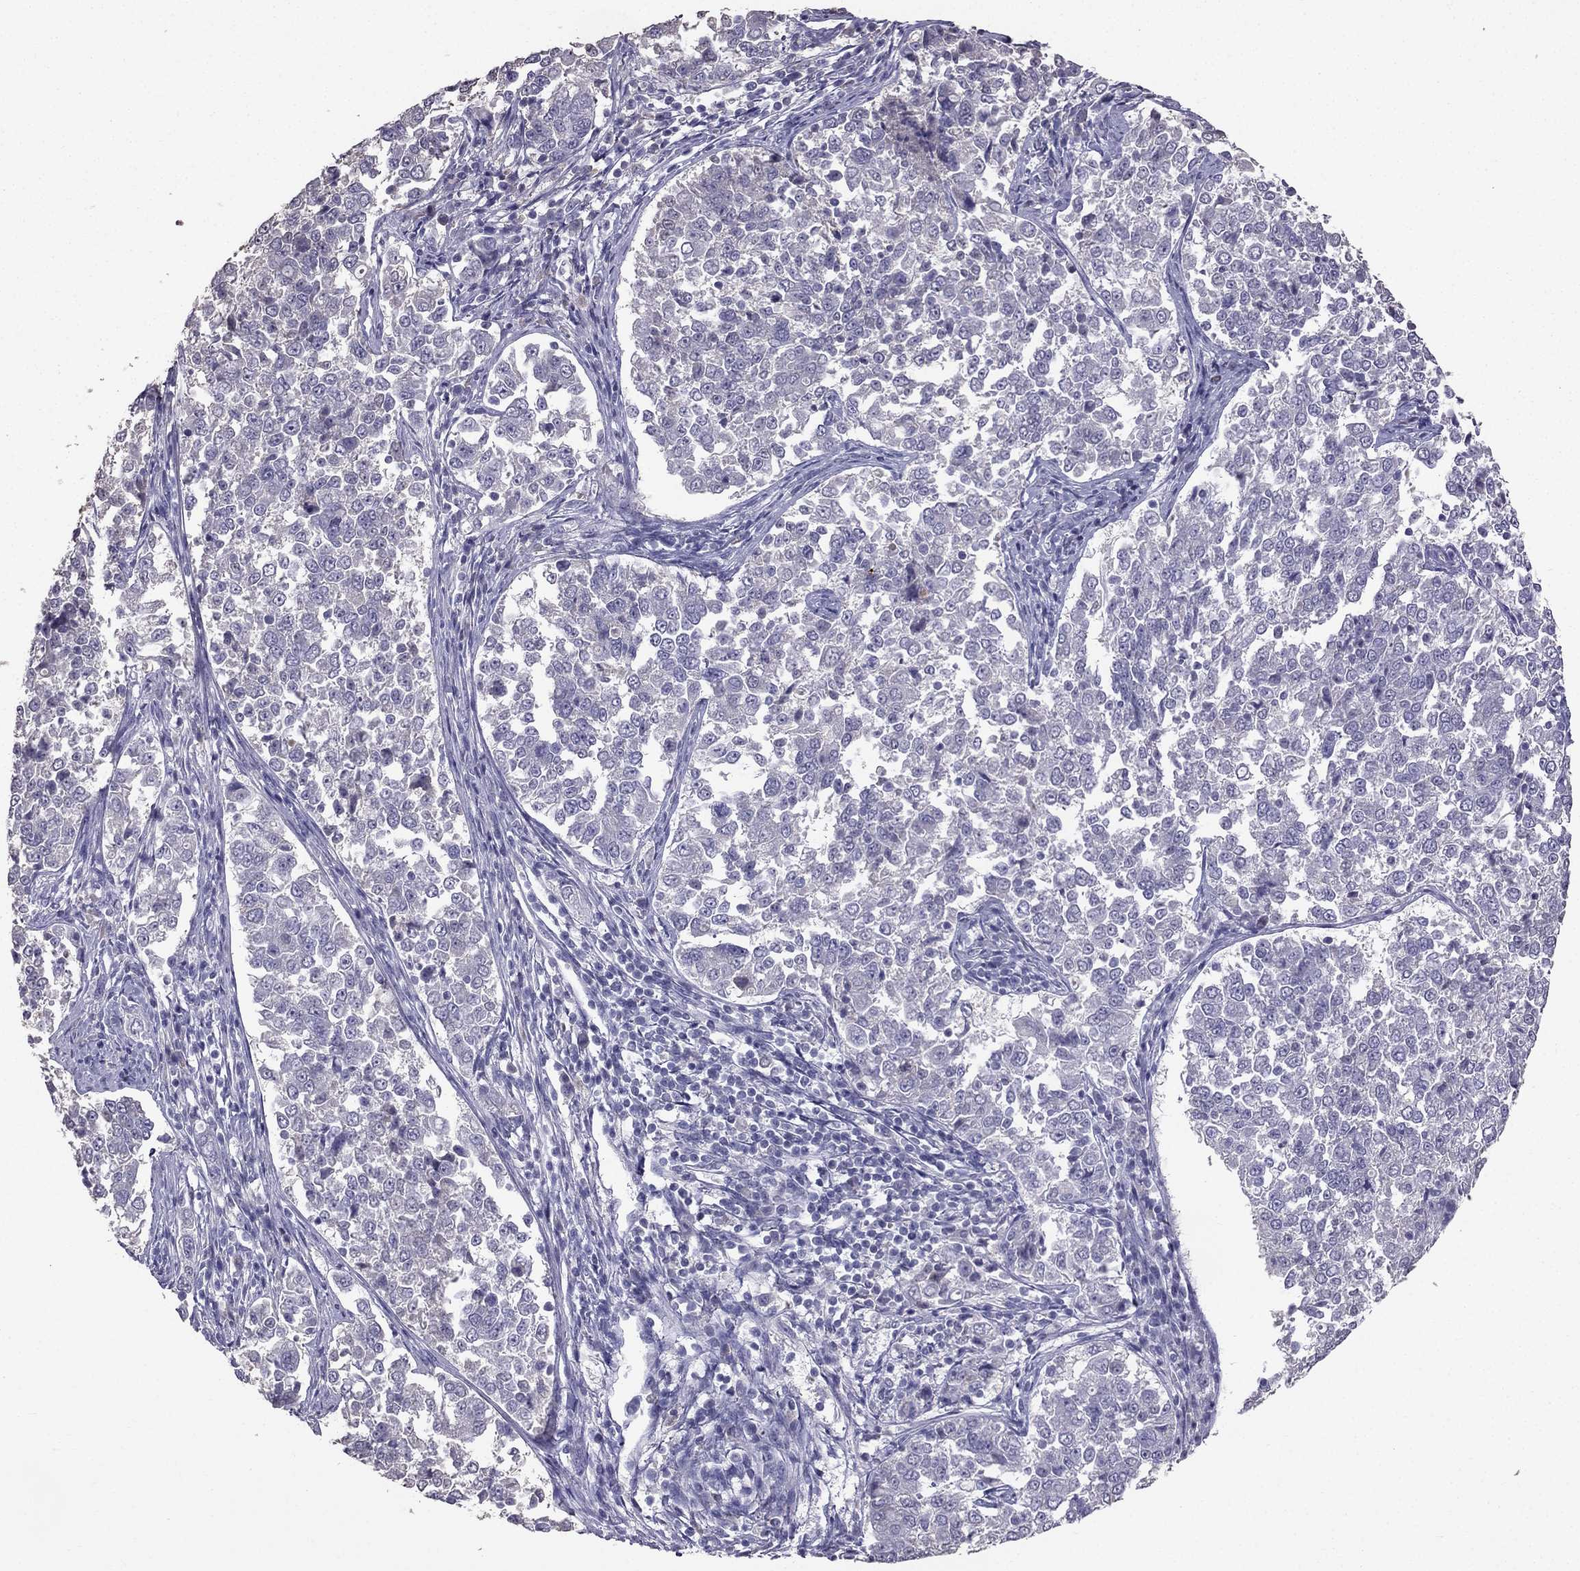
{"staining": {"intensity": "negative", "quantity": "none", "location": "none"}, "tissue": "endometrial cancer", "cell_type": "Tumor cells", "image_type": "cancer", "snomed": [{"axis": "morphology", "description": "Adenocarcinoma, NOS"}, {"axis": "topography", "description": "Endometrium"}], "caption": "A histopathology image of human endometrial cancer (adenocarcinoma) is negative for staining in tumor cells. Brightfield microscopy of IHC stained with DAB (3,3'-diaminobenzidine) (brown) and hematoxylin (blue), captured at high magnification.", "gene": "SCG5", "patient": {"sex": "female", "age": 43}}